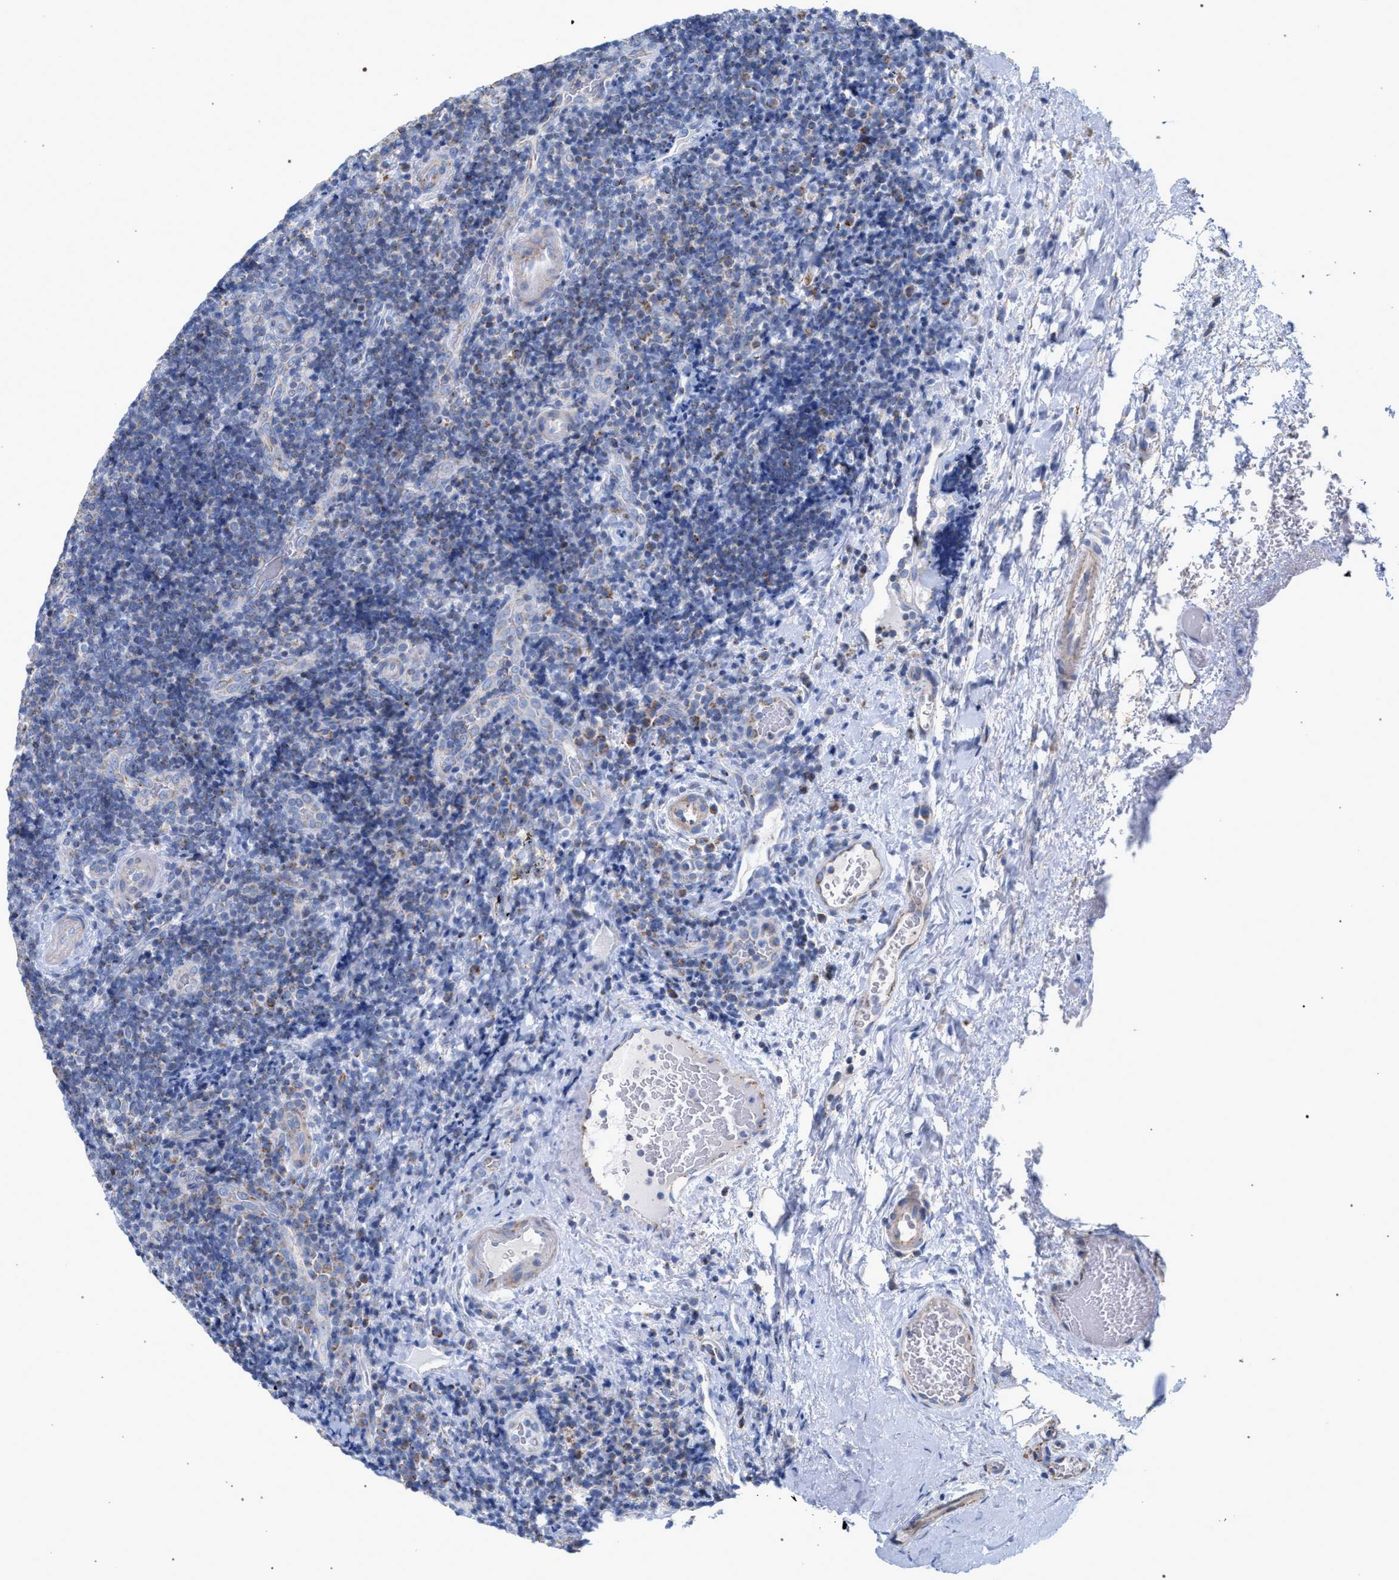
{"staining": {"intensity": "negative", "quantity": "none", "location": "none"}, "tissue": "lymphoma", "cell_type": "Tumor cells", "image_type": "cancer", "snomed": [{"axis": "morphology", "description": "Malignant lymphoma, non-Hodgkin's type, High grade"}, {"axis": "topography", "description": "Tonsil"}], "caption": "Tumor cells are negative for brown protein staining in lymphoma.", "gene": "ECI2", "patient": {"sex": "female", "age": 36}}